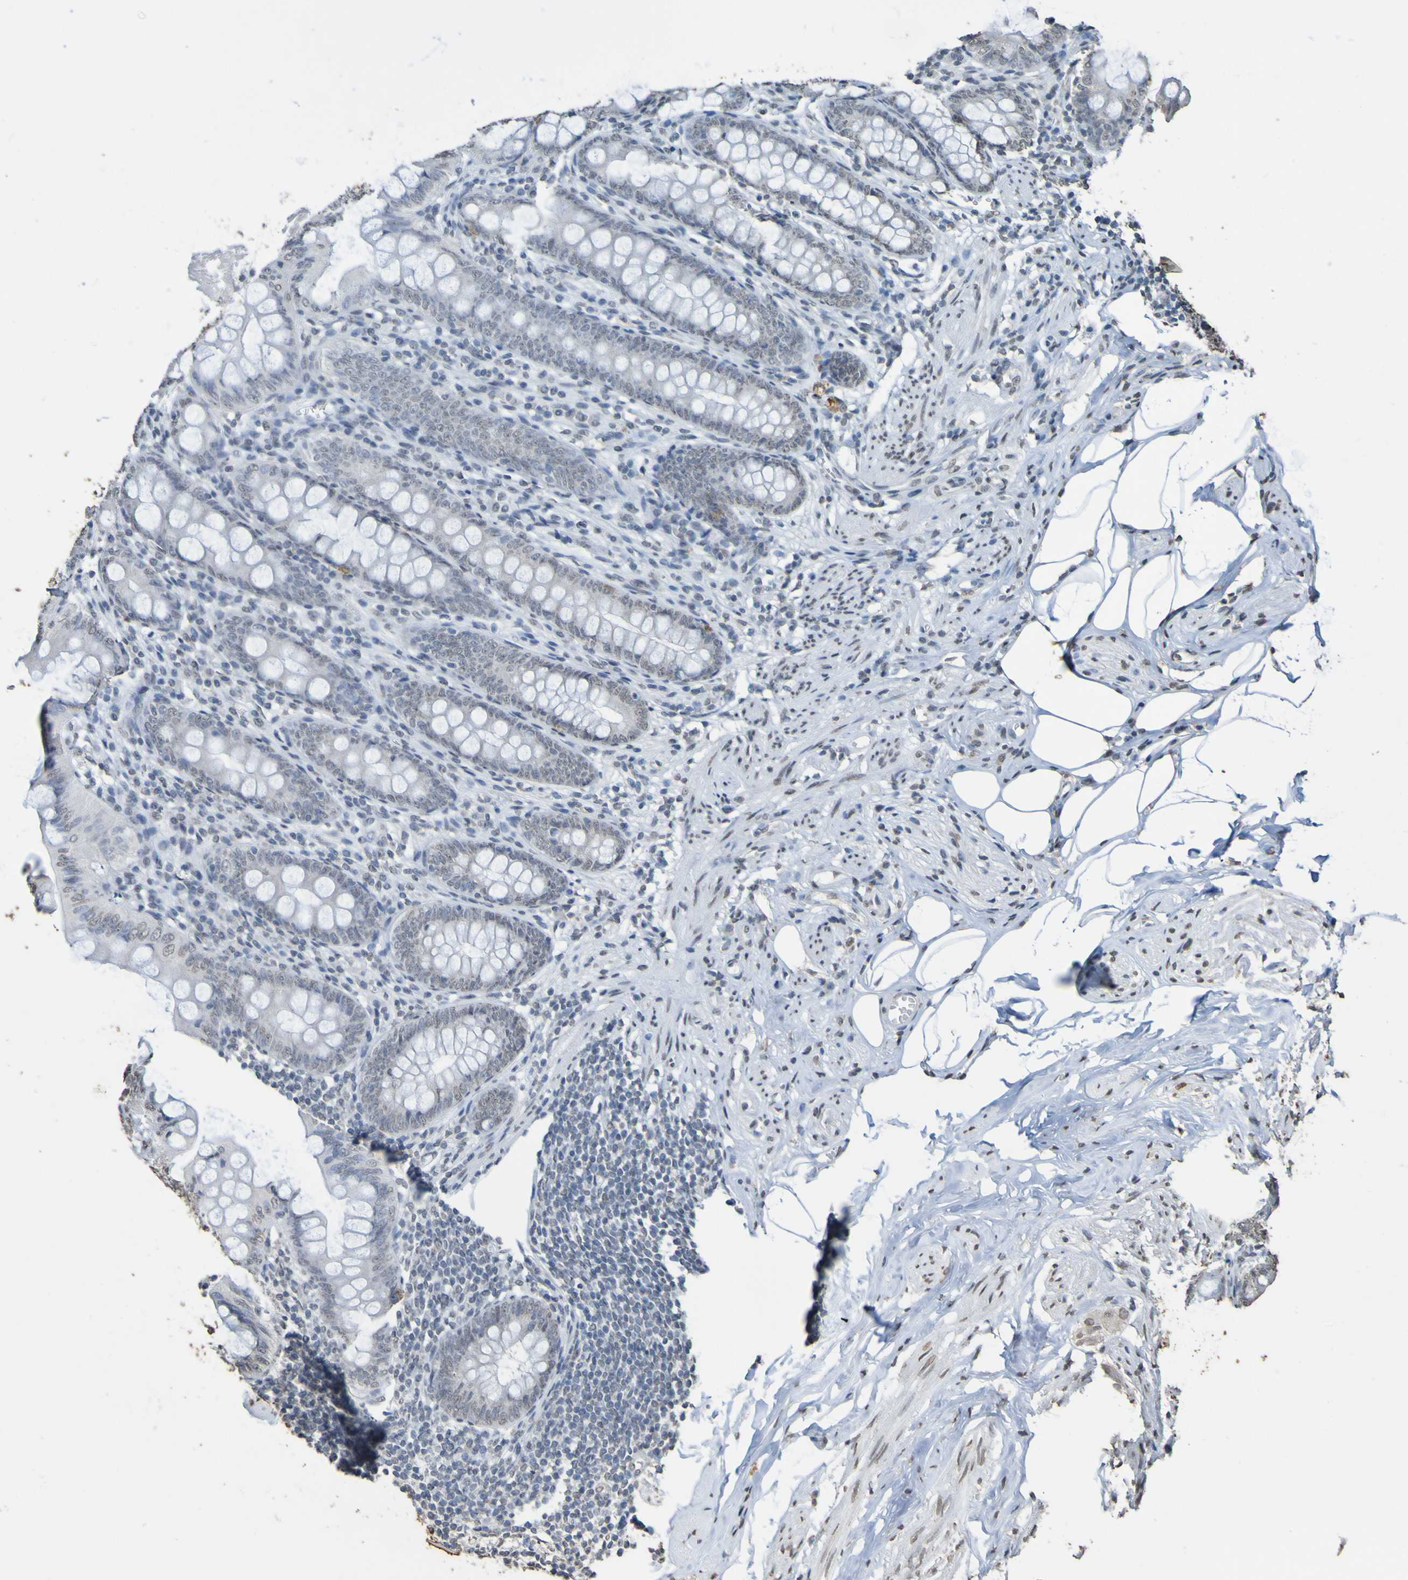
{"staining": {"intensity": "negative", "quantity": "none", "location": "none"}, "tissue": "appendix", "cell_type": "Glandular cells", "image_type": "normal", "snomed": [{"axis": "morphology", "description": "Normal tissue, NOS"}, {"axis": "topography", "description": "Appendix"}], "caption": "Glandular cells show no significant positivity in normal appendix.", "gene": "ALKBH2", "patient": {"sex": "female", "age": 77}}